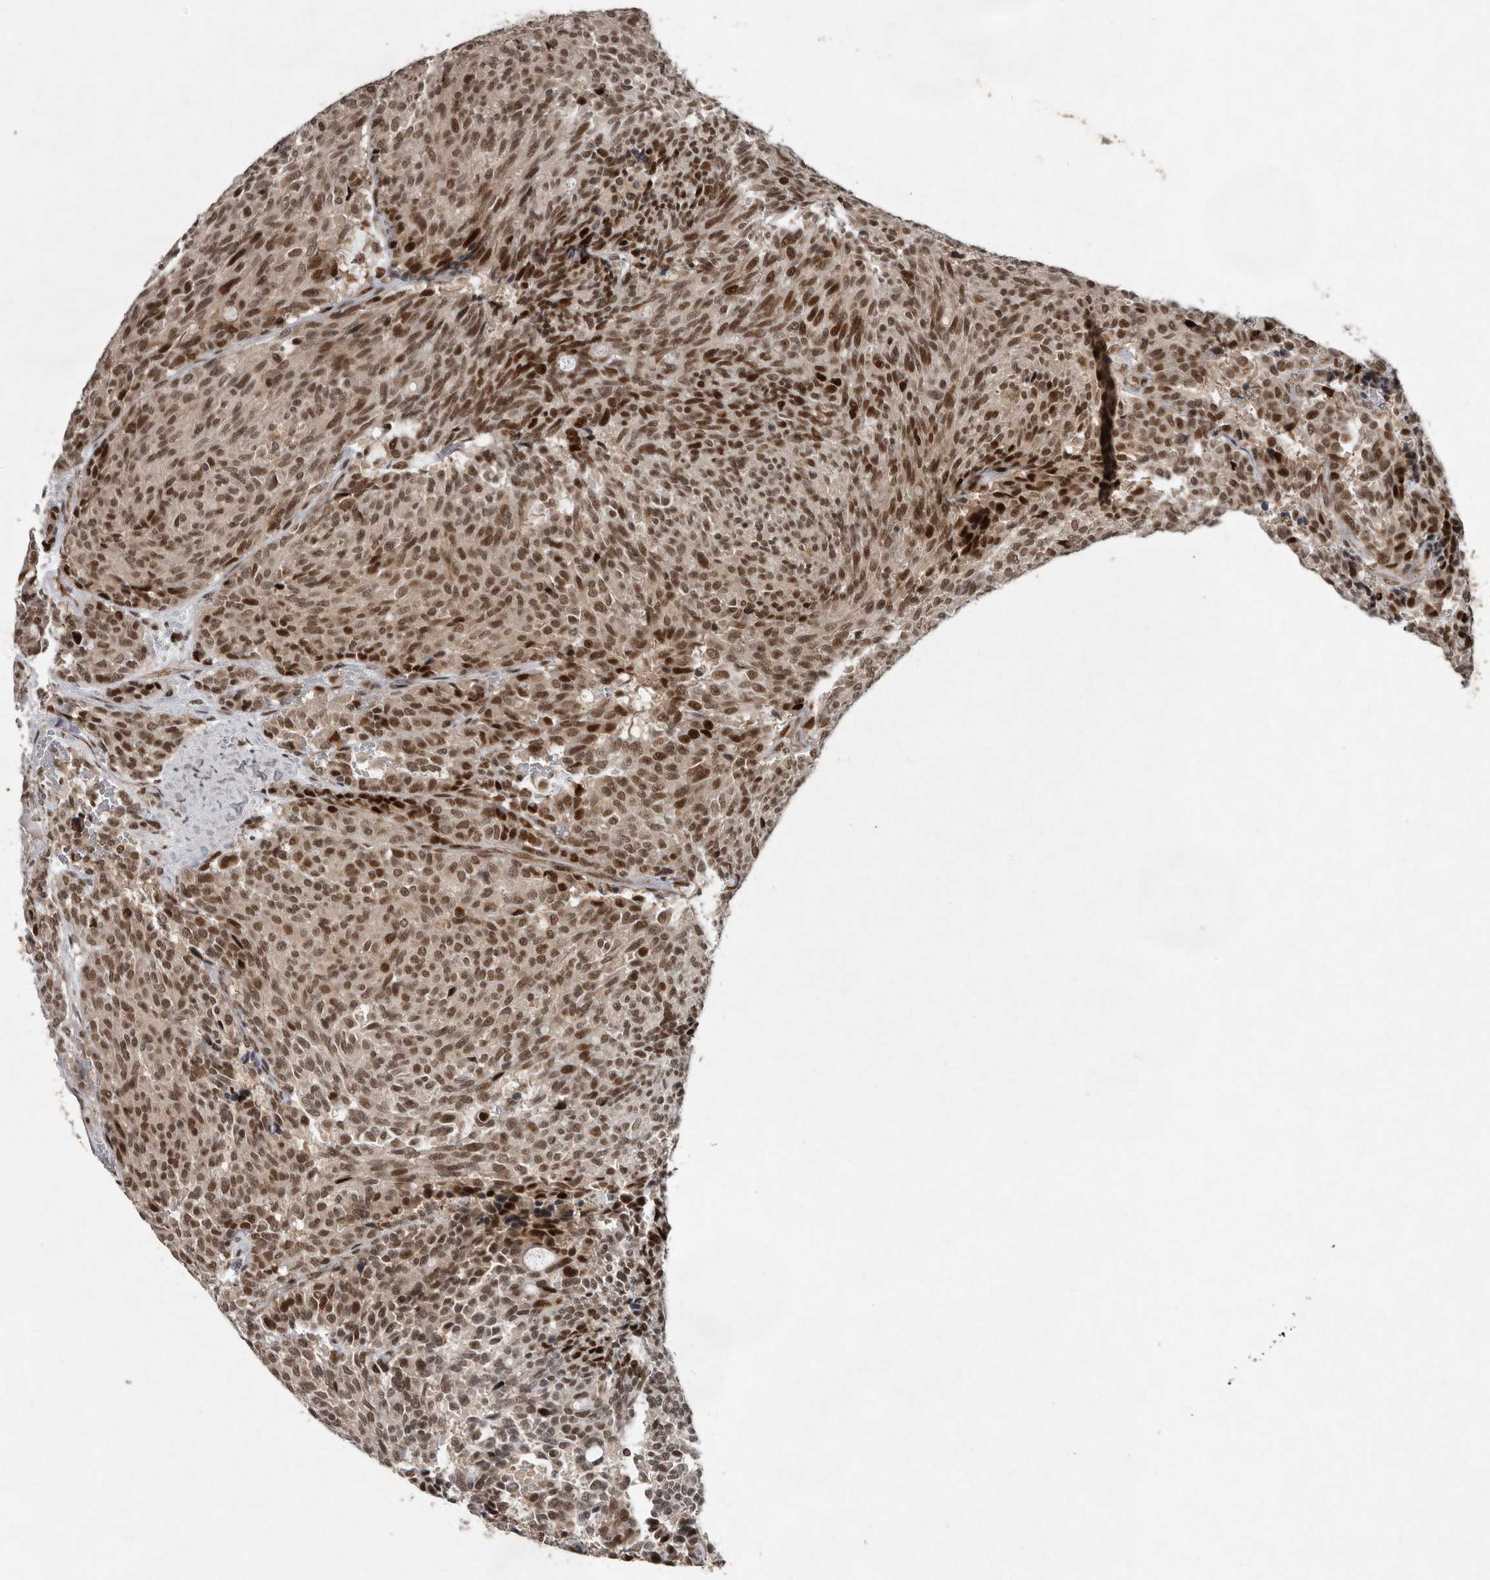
{"staining": {"intensity": "moderate", "quantity": ">75%", "location": "nuclear"}, "tissue": "carcinoid", "cell_type": "Tumor cells", "image_type": "cancer", "snomed": [{"axis": "morphology", "description": "Carcinoid, malignant, NOS"}, {"axis": "topography", "description": "Pancreas"}], "caption": "Immunohistochemistry (IHC) (DAB) staining of malignant carcinoid demonstrates moderate nuclear protein positivity in about >75% of tumor cells.", "gene": "CDC27", "patient": {"sex": "female", "age": 54}}